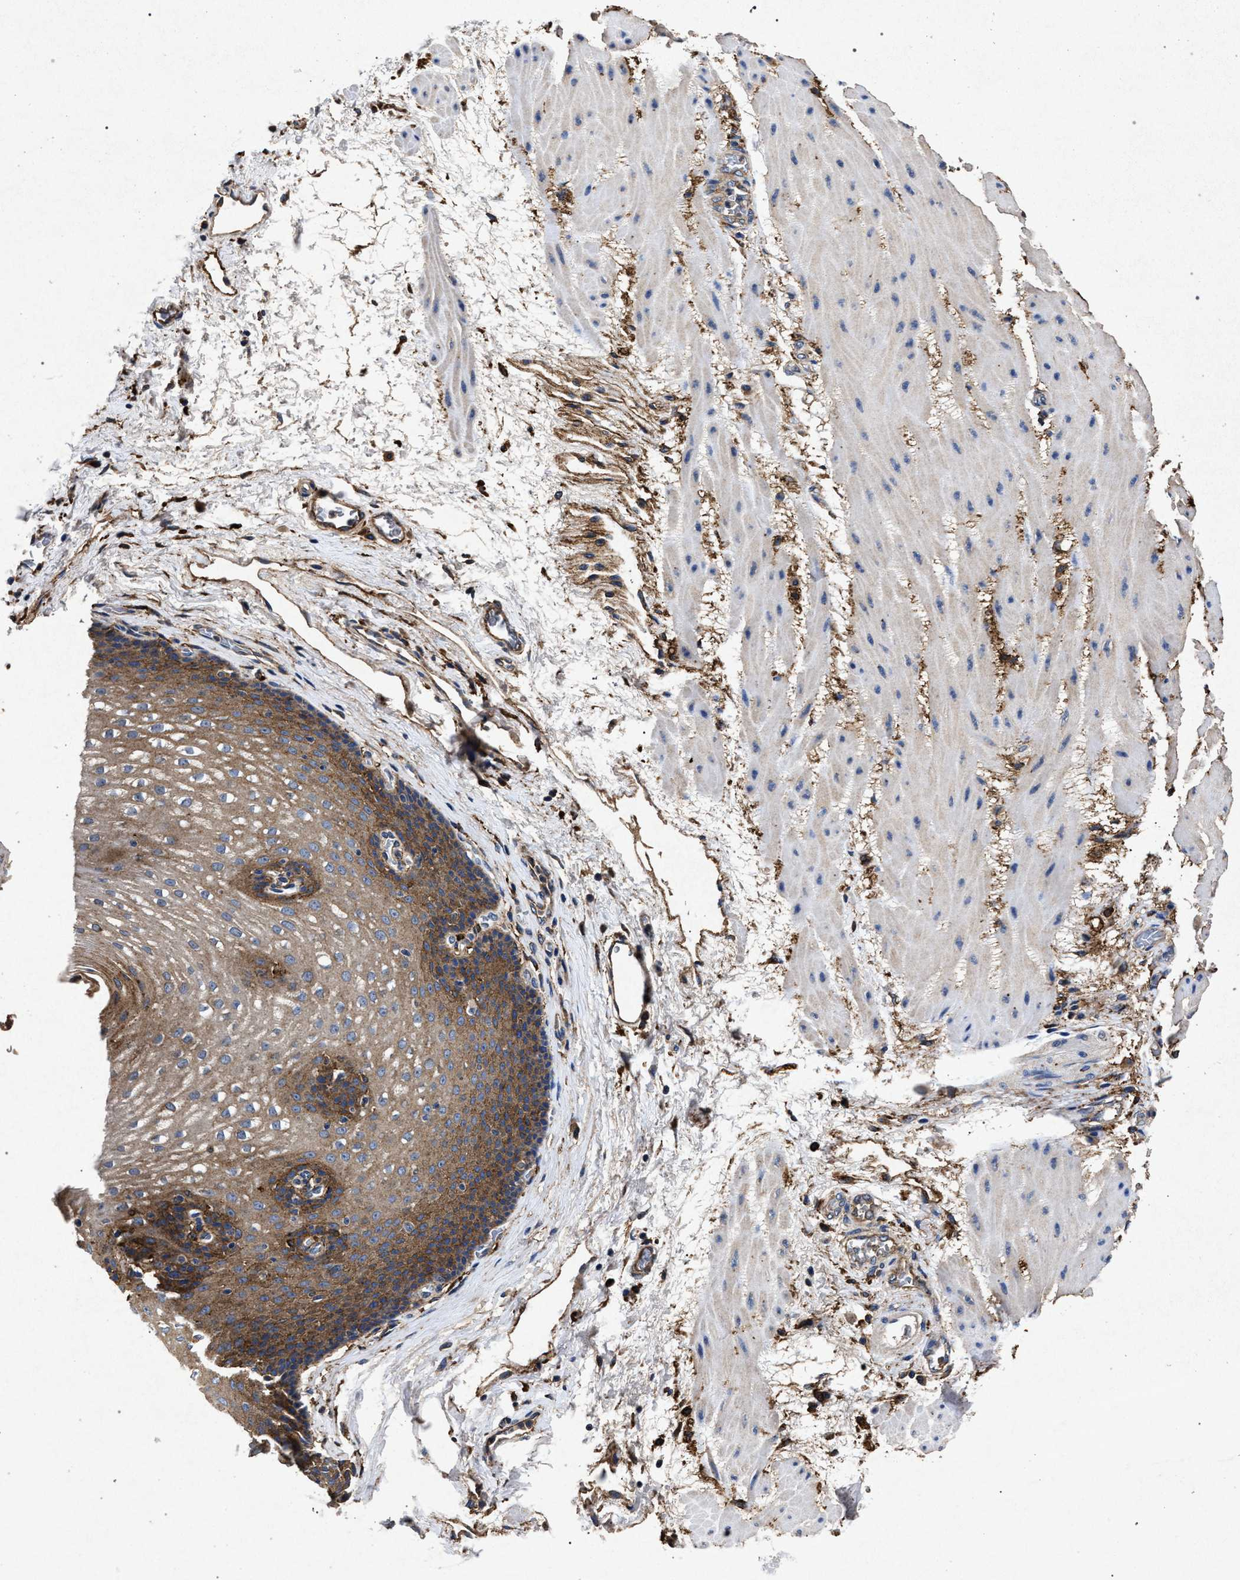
{"staining": {"intensity": "moderate", "quantity": ">75%", "location": "cytoplasmic/membranous"}, "tissue": "esophagus", "cell_type": "Squamous epithelial cells", "image_type": "normal", "snomed": [{"axis": "morphology", "description": "Normal tissue, NOS"}, {"axis": "topography", "description": "Esophagus"}], "caption": "Moderate cytoplasmic/membranous protein staining is present in about >75% of squamous epithelial cells in esophagus. (DAB (3,3'-diaminobenzidine) IHC, brown staining for protein, blue staining for nuclei).", "gene": "MARCKS", "patient": {"sex": "male", "age": 48}}